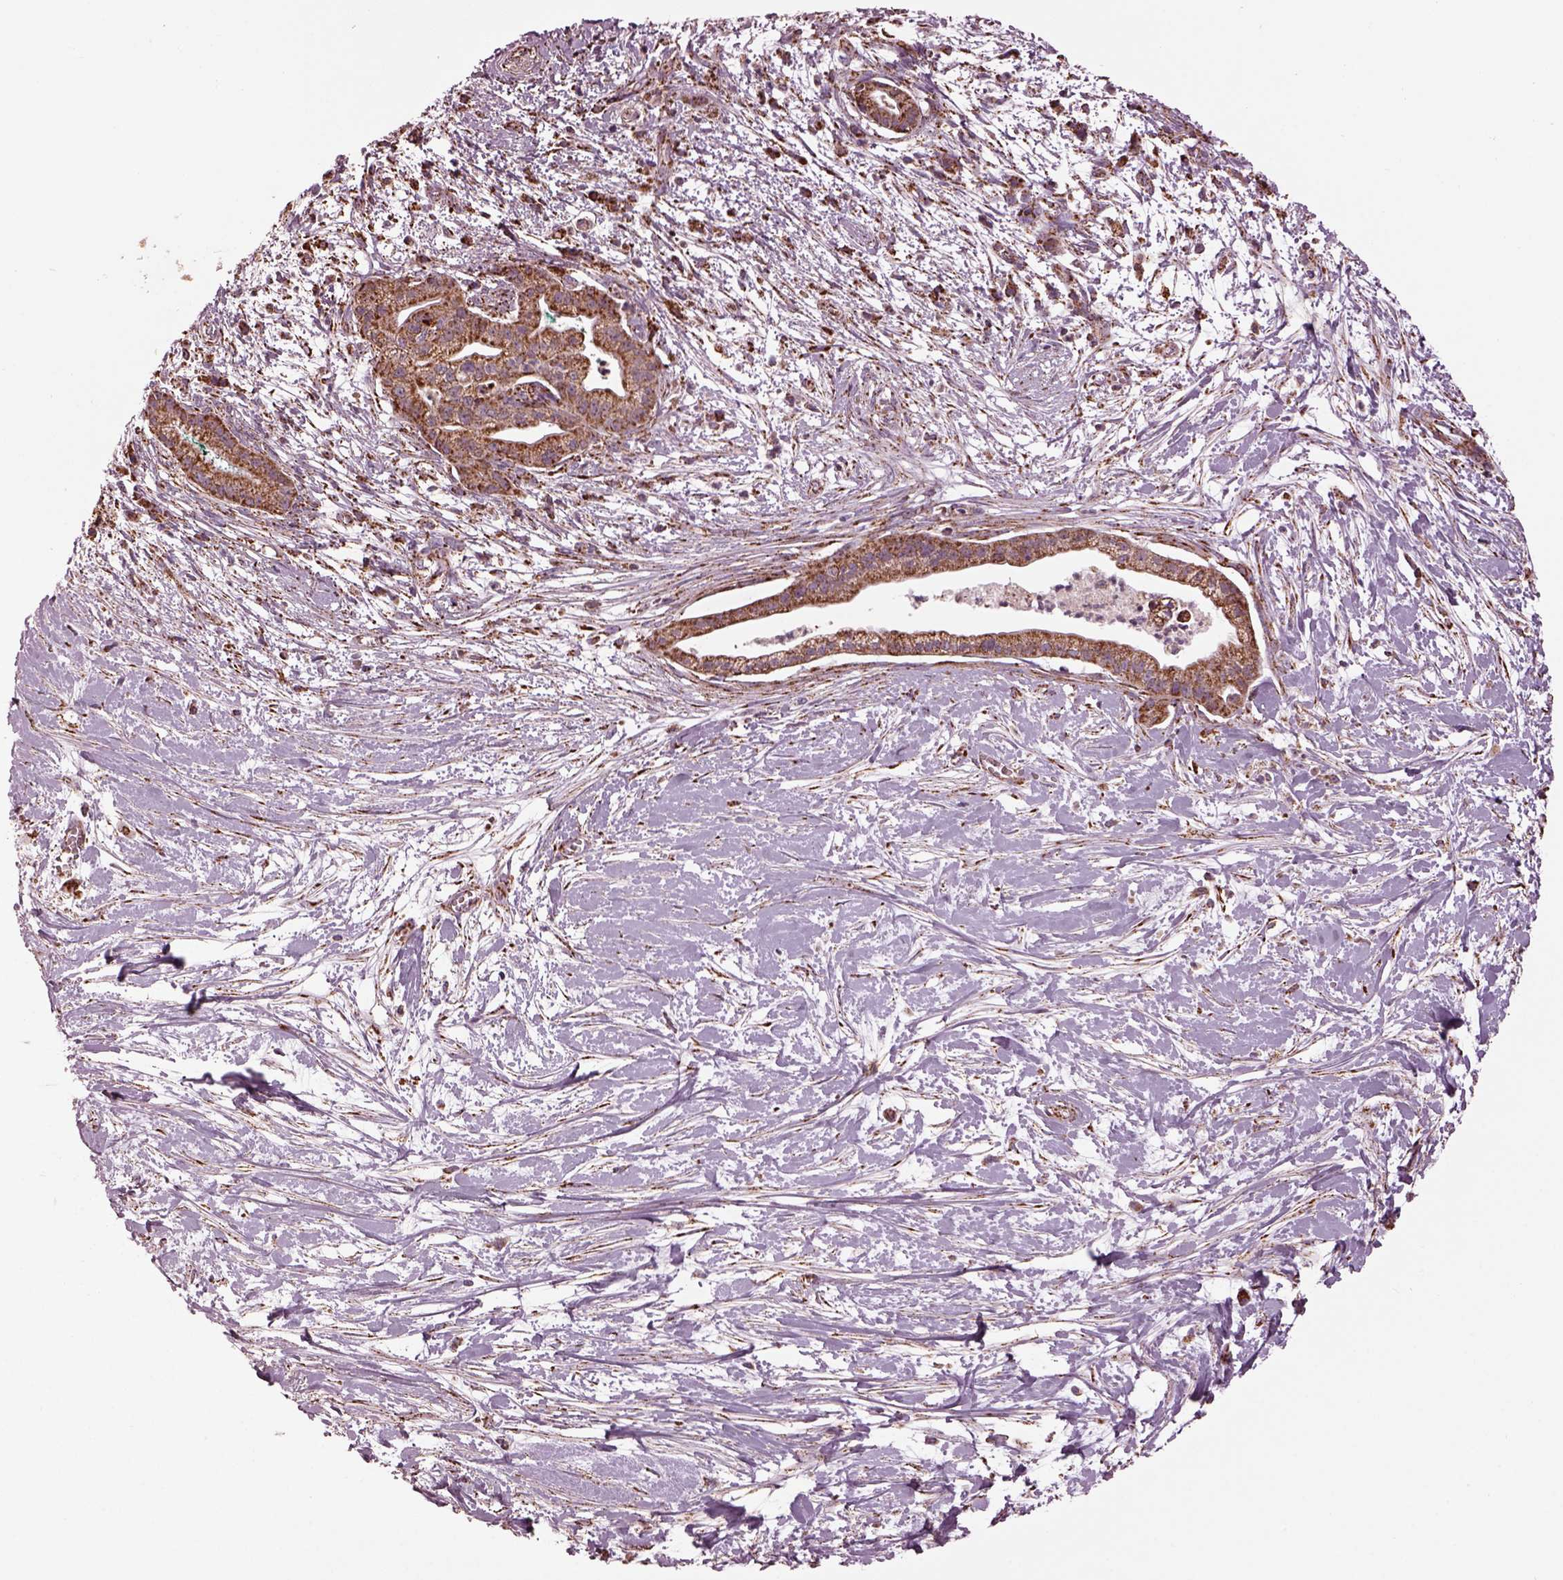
{"staining": {"intensity": "moderate", "quantity": "<25%", "location": "cytoplasmic/membranous"}, "tissue": "pancreatic cancer", "cell_type": "Tumor cells", "image_type": "cancer", "snomed": [{"axis": "morphology", "description": "Normal tissue, NOS"}, {"axis": "morphology", "description": "Adenocarcinoma, NOS"}, {"axis": "topography", "description": "Lymph node"}, {"axis": "topography", "description": "Pancreas"}], "caption": "Immunohistochemistry (IHC) (DAB (3,3'-diaminobenzidine)) staining of pancreatic adenocarcinoma reveals moderate cytoplasmic/membranous protein staining in about <25% of tumor cells.", "gene": "TMEM254", "patient": {"sex": "female", "age": 58}}